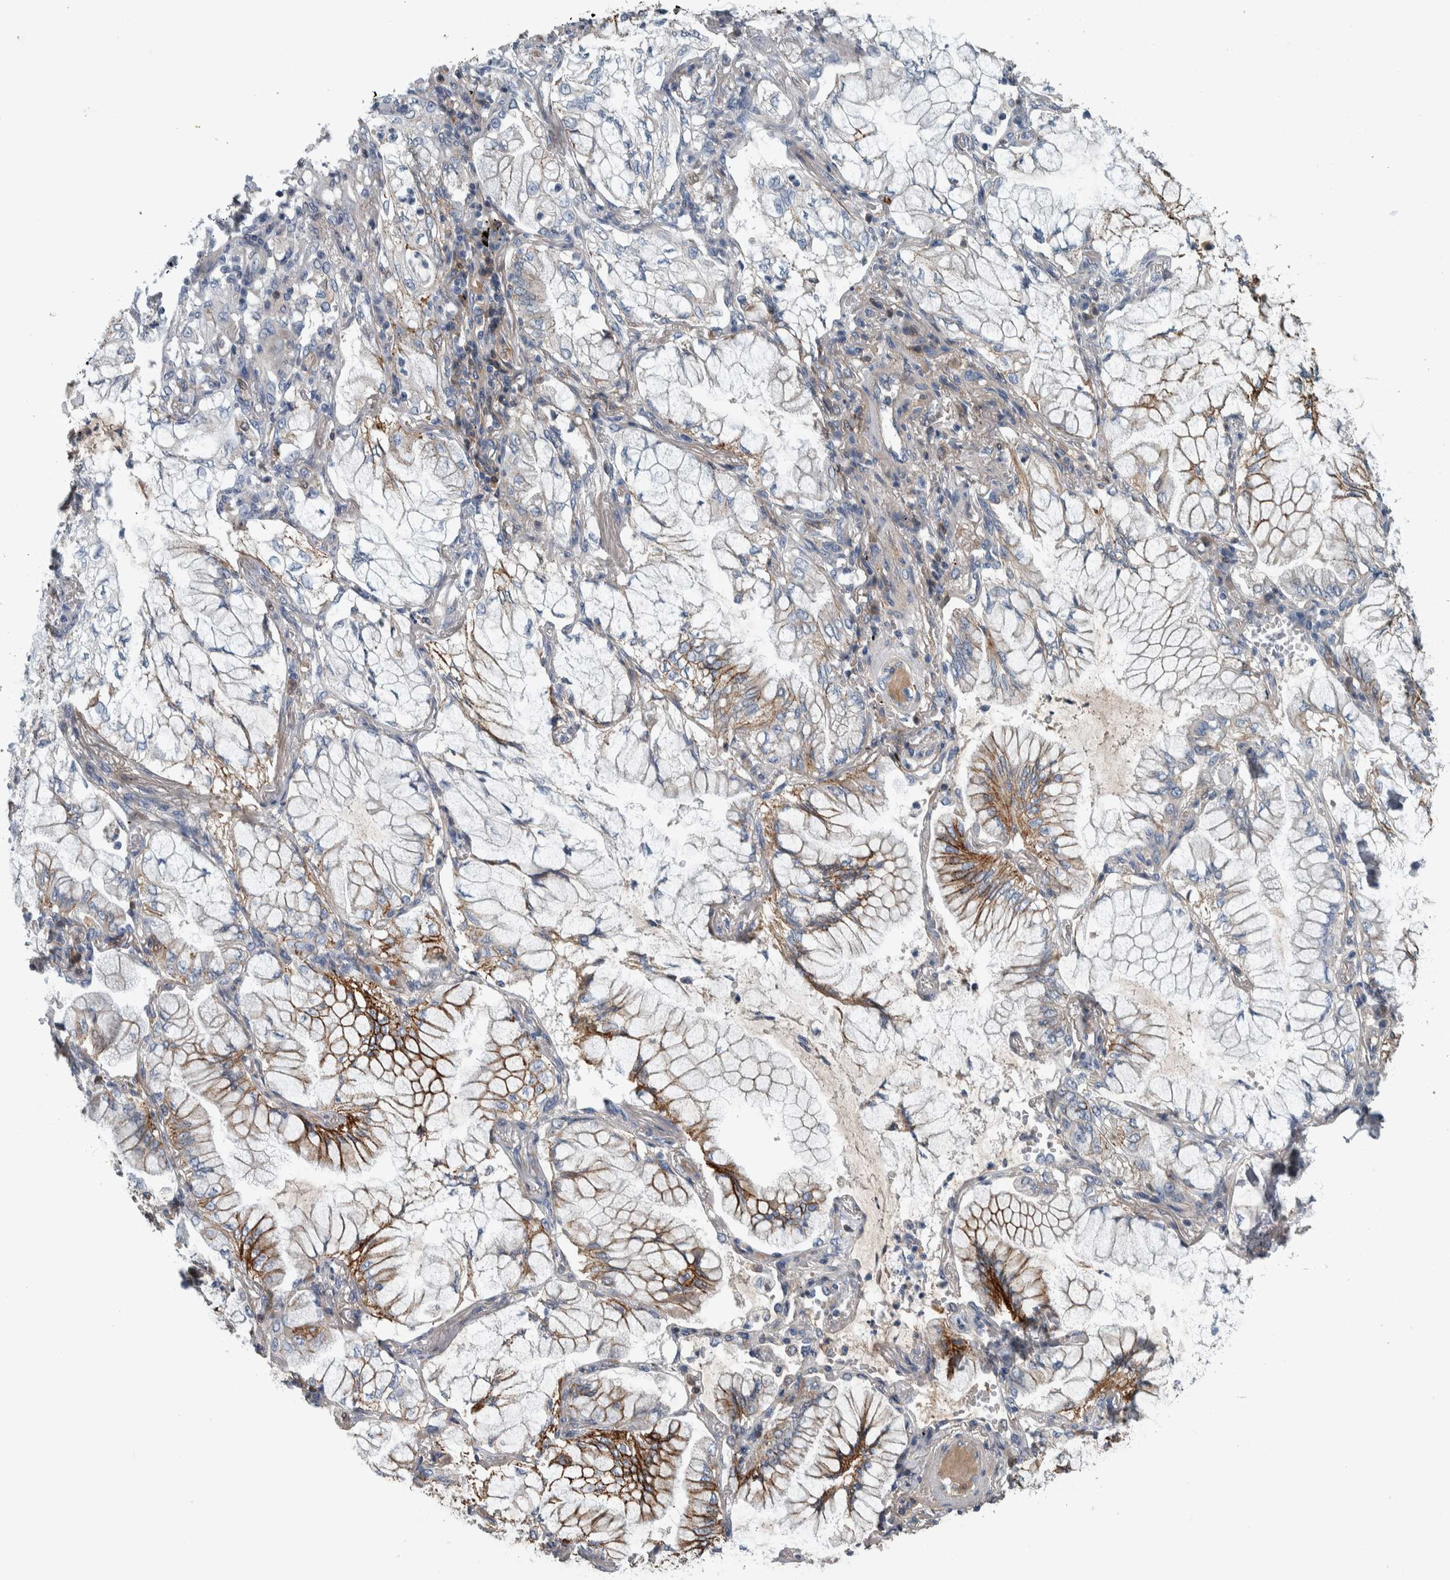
{"staining": {"intensity": "strong", "quantity": "25%-75%", "location": "cytoplasmic/membranous"}, "tissue": "lung cancer", "cell_type": "Tumor cells", "image_type": "cancer", "snomed": [{"axis": "morphology", "description": "Adenocarcinoma, NOS"}, {"axis": "topography", "description": "Lung"}], "caption": "Strong cytoplasmic/membranous protein staining is identified in approximately 25%-75% of tumor cells in lung adenocarcinoma.", "gene": "SERPINC1", "patient": {"sex": "female", "age": 70}}